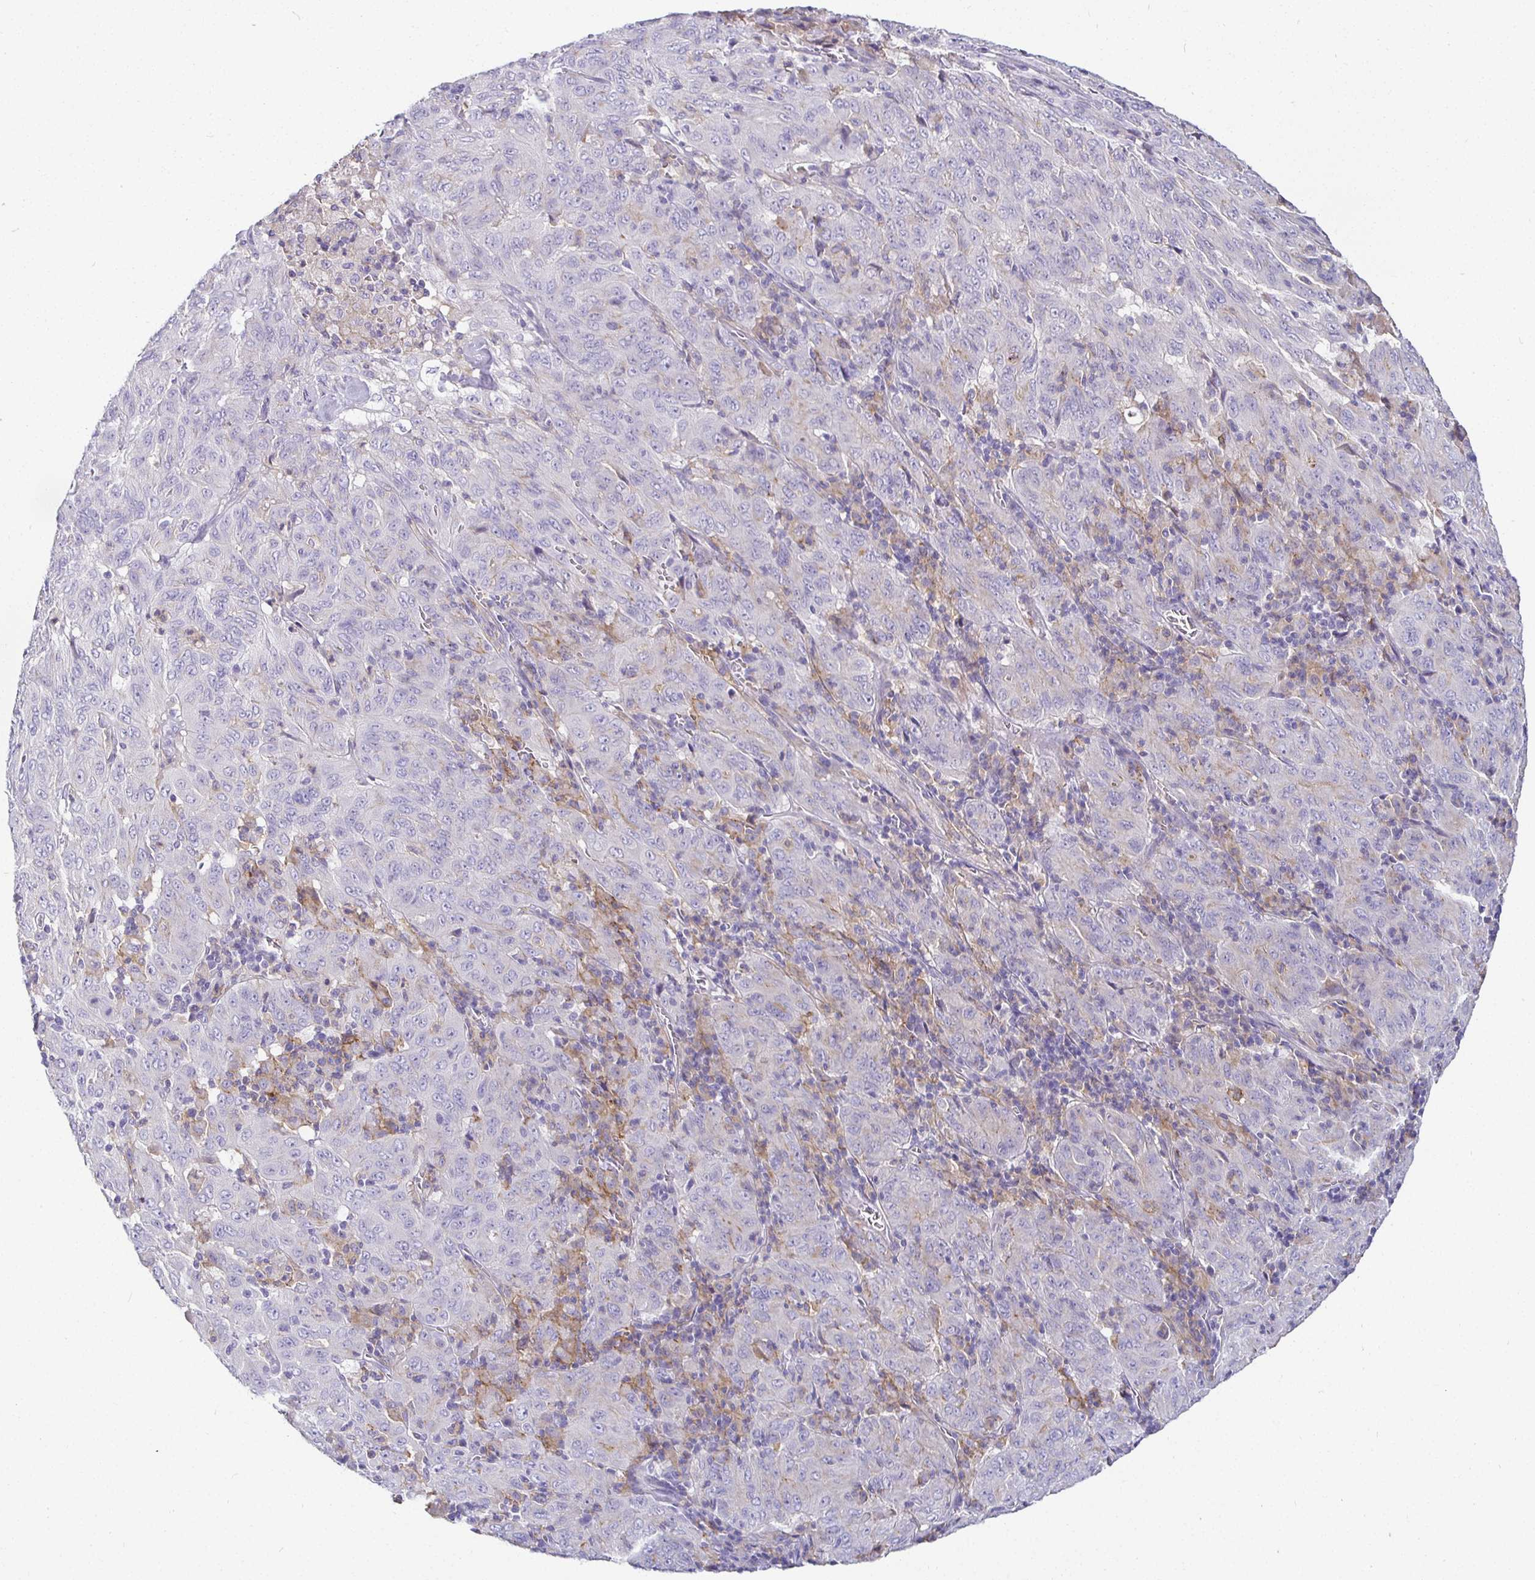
{"staining": {"intensity": "negative", "quantity": "none", "location": "none"}, "tissue": "pancreatic cancer", "cell_type": "Tumor cells", "image_type": "cancer", "snomed": [{"axis": "morphology", "description": "Adenocarcinoma, NOS"}, {"axis": "topography", "description": "Pancreas"}], "caption": "This photomicrograph is of pancreatic cancer stained with IHC to label a protein in brown with the nuclei are counter-stained blue. There is no staining in tumor cells.", "gene": "SIRPA", "patient": {"sex": "male", "age": 63}}